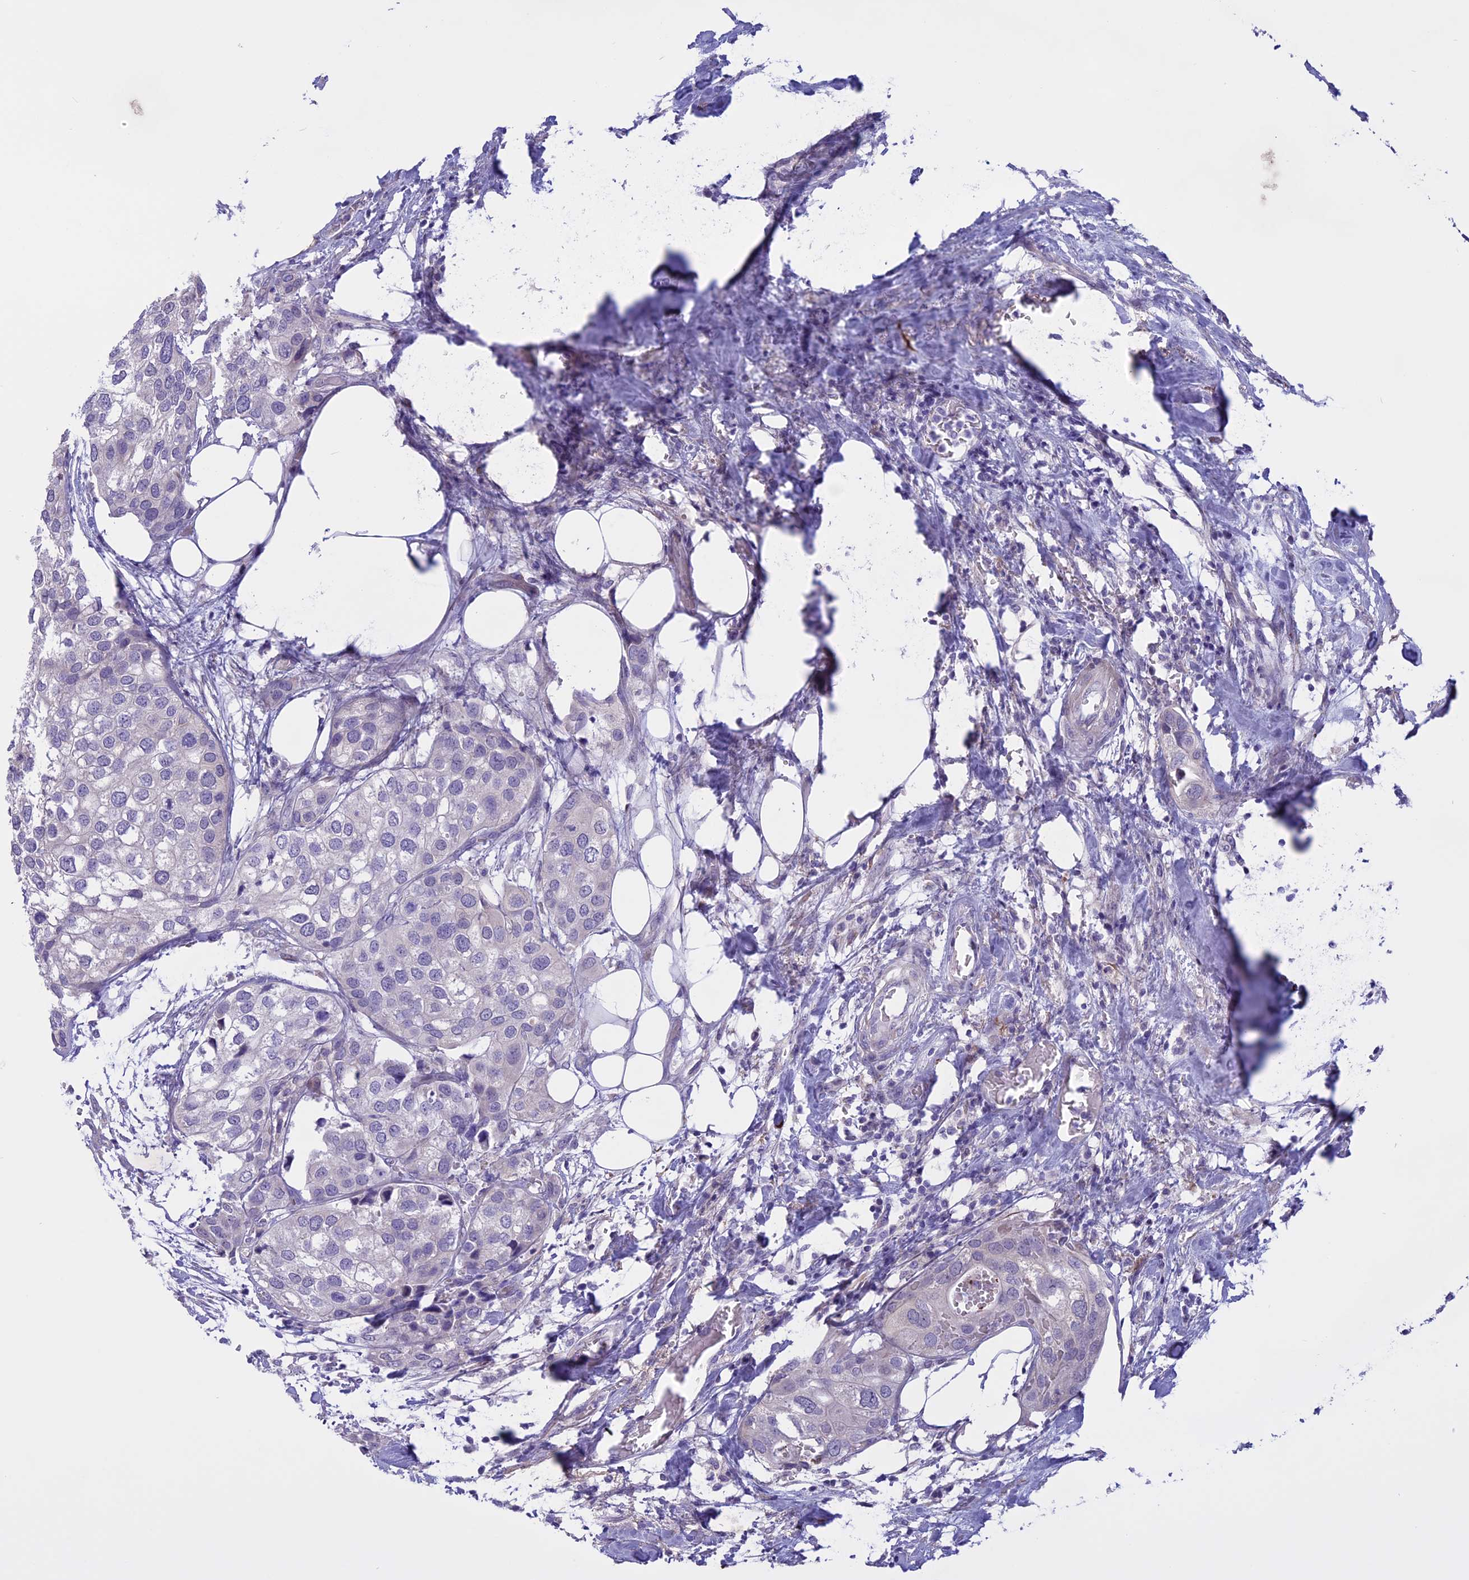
{"staining": {"intensity": "negative", "quantity": "none", "location": "none"}, "tissue": "urothelial cancer", "cell_type": "Tumor cells", "image_type": "cancer", "snomed": [{"axis": "morphology", "description": "Urothelial carcinoma, High grade"}, {"axis": "topography", "description": "Urinary bladder"}], "caption": "Tumor cells show no significant staining in urothelial cancer.", "gene": "SPHKAP", "patient": {"sex": "male", "age": 64}}